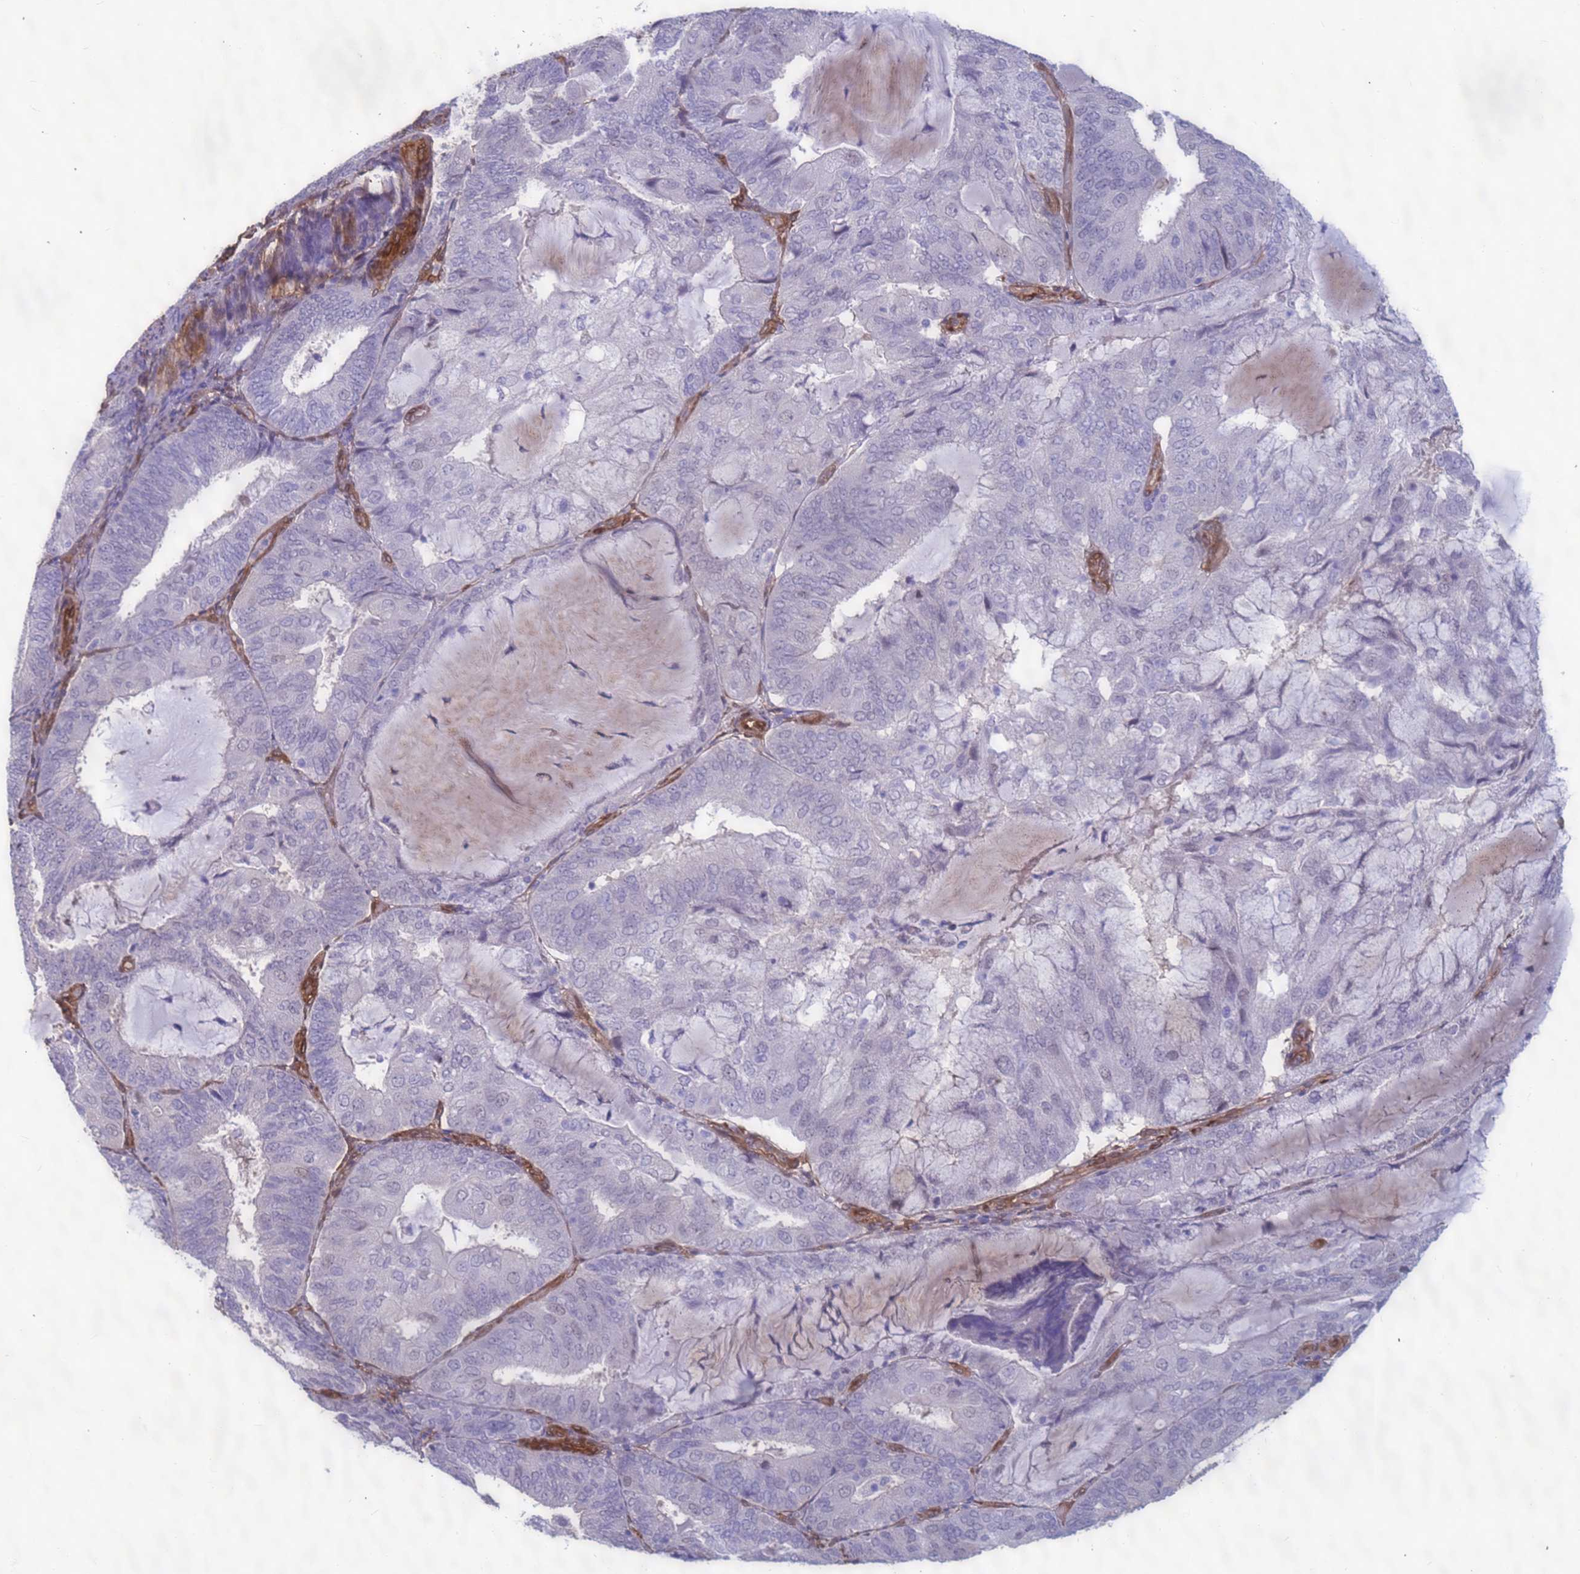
{"staining": {"intensity": "negative", "quantity": "none", "location": "none"}, "tissue": "endometrial cancer", "cell_type": "Tumor cells", "image_type": "cancer", "snomed": [{"axis": "morphology", "description": "Adenocarcinoma, NOS"}, {"axis": "topography", "description": "Endometrium"}], "caption": "This is an immunohistochemistry photomicrograph of human endometrial adenocarcinoma. There is no staining in tumor cells.", "gene": "EHD2", "patient": {"sex": "female", "age": 81}}